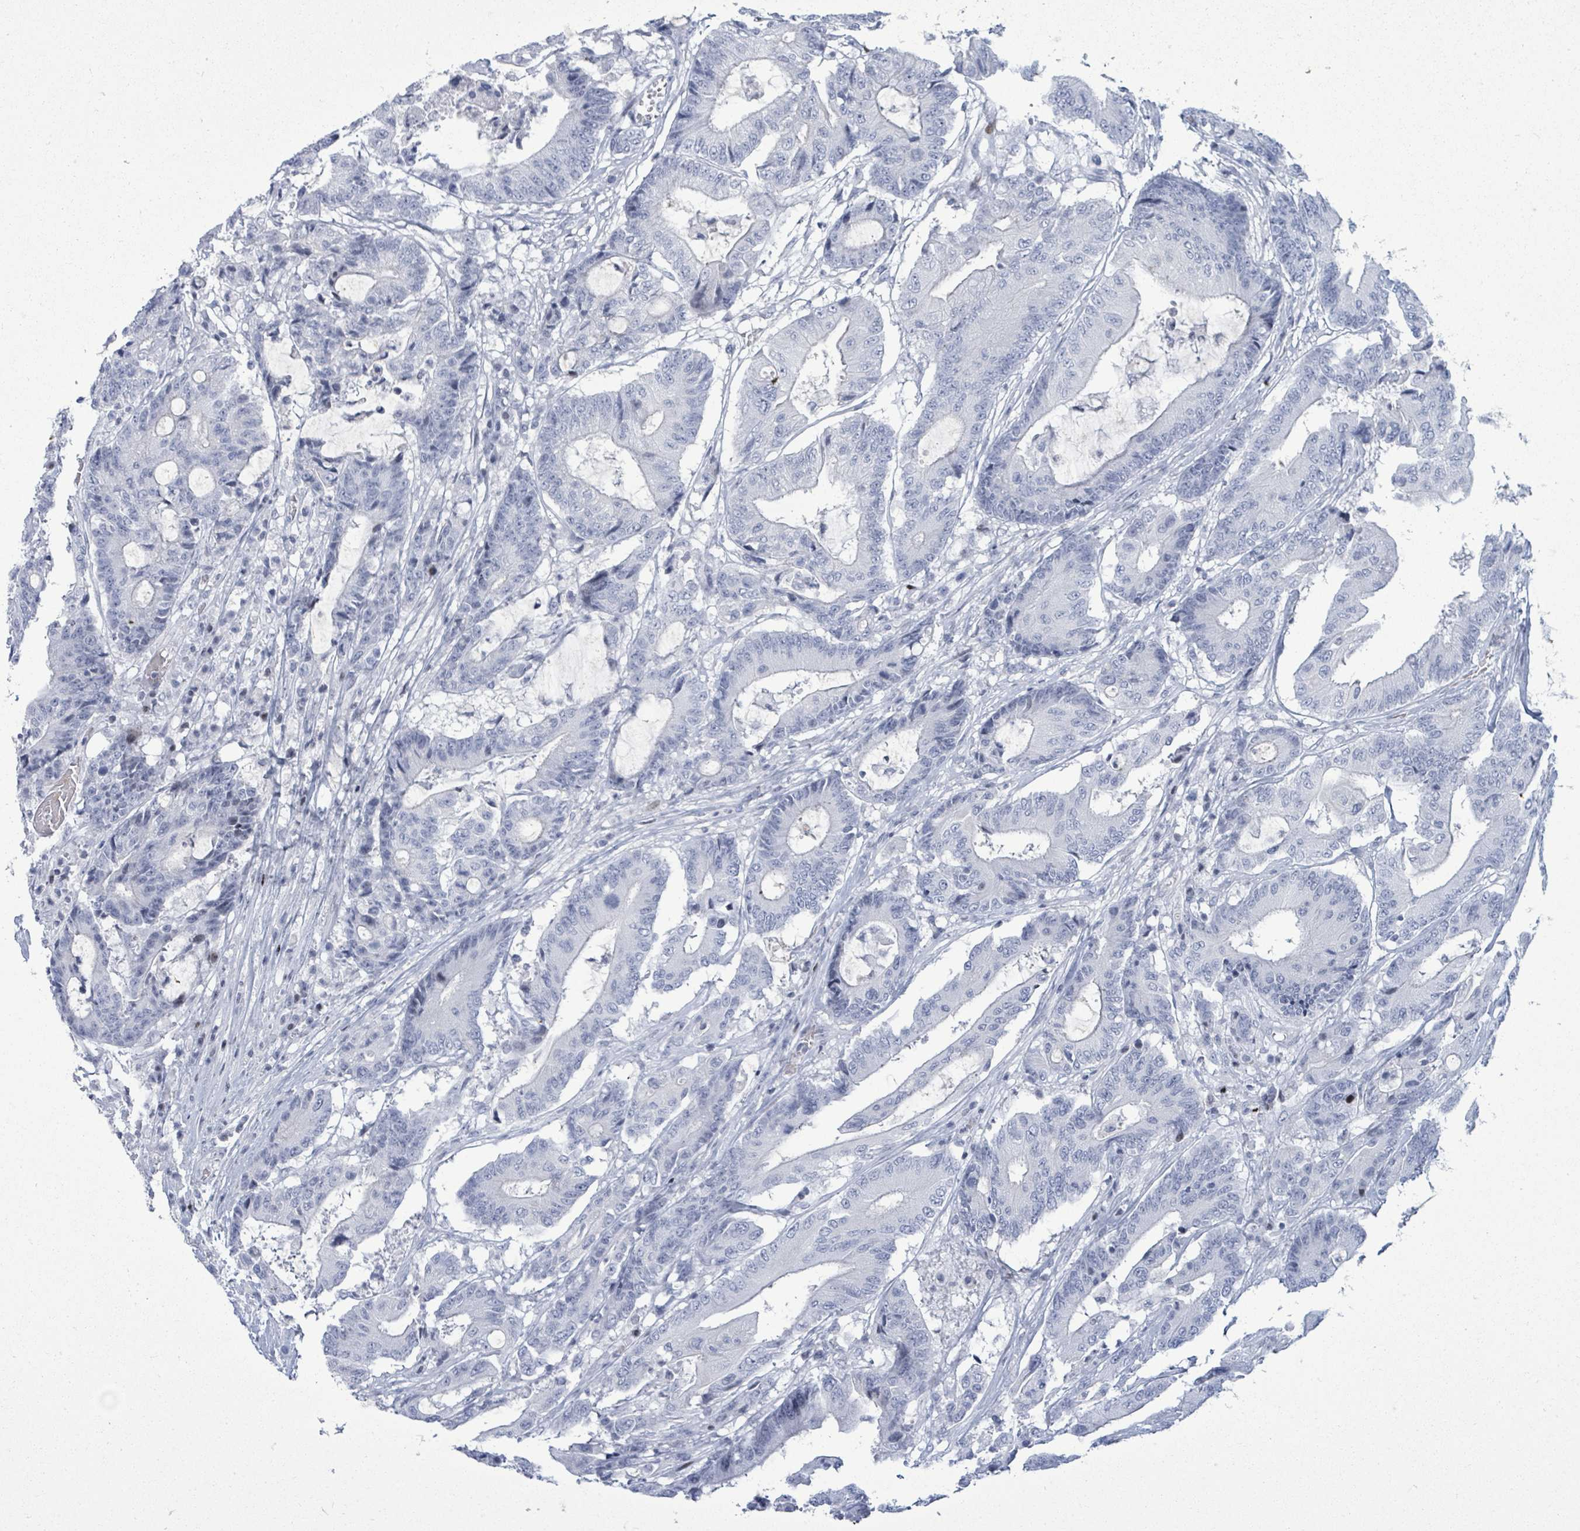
{"staining": {"intensity": "negative", "quantity": "none", "location": "none"}, "tissue": "colorectal cancer", "cell_type": "Tumor cells", "image_type": "cancer", "snomed": [{"axis": "morphology", "description": "Adenocarcinoma, NOS"}, {"axis": "topography", "description": "Colon"}], "caption": "There is no significant staining in tumor cells of colorectal cancer. Nuclei are stained in blue.", "gene": "MALL", "patient": {"sex": "female", "age": 84}}